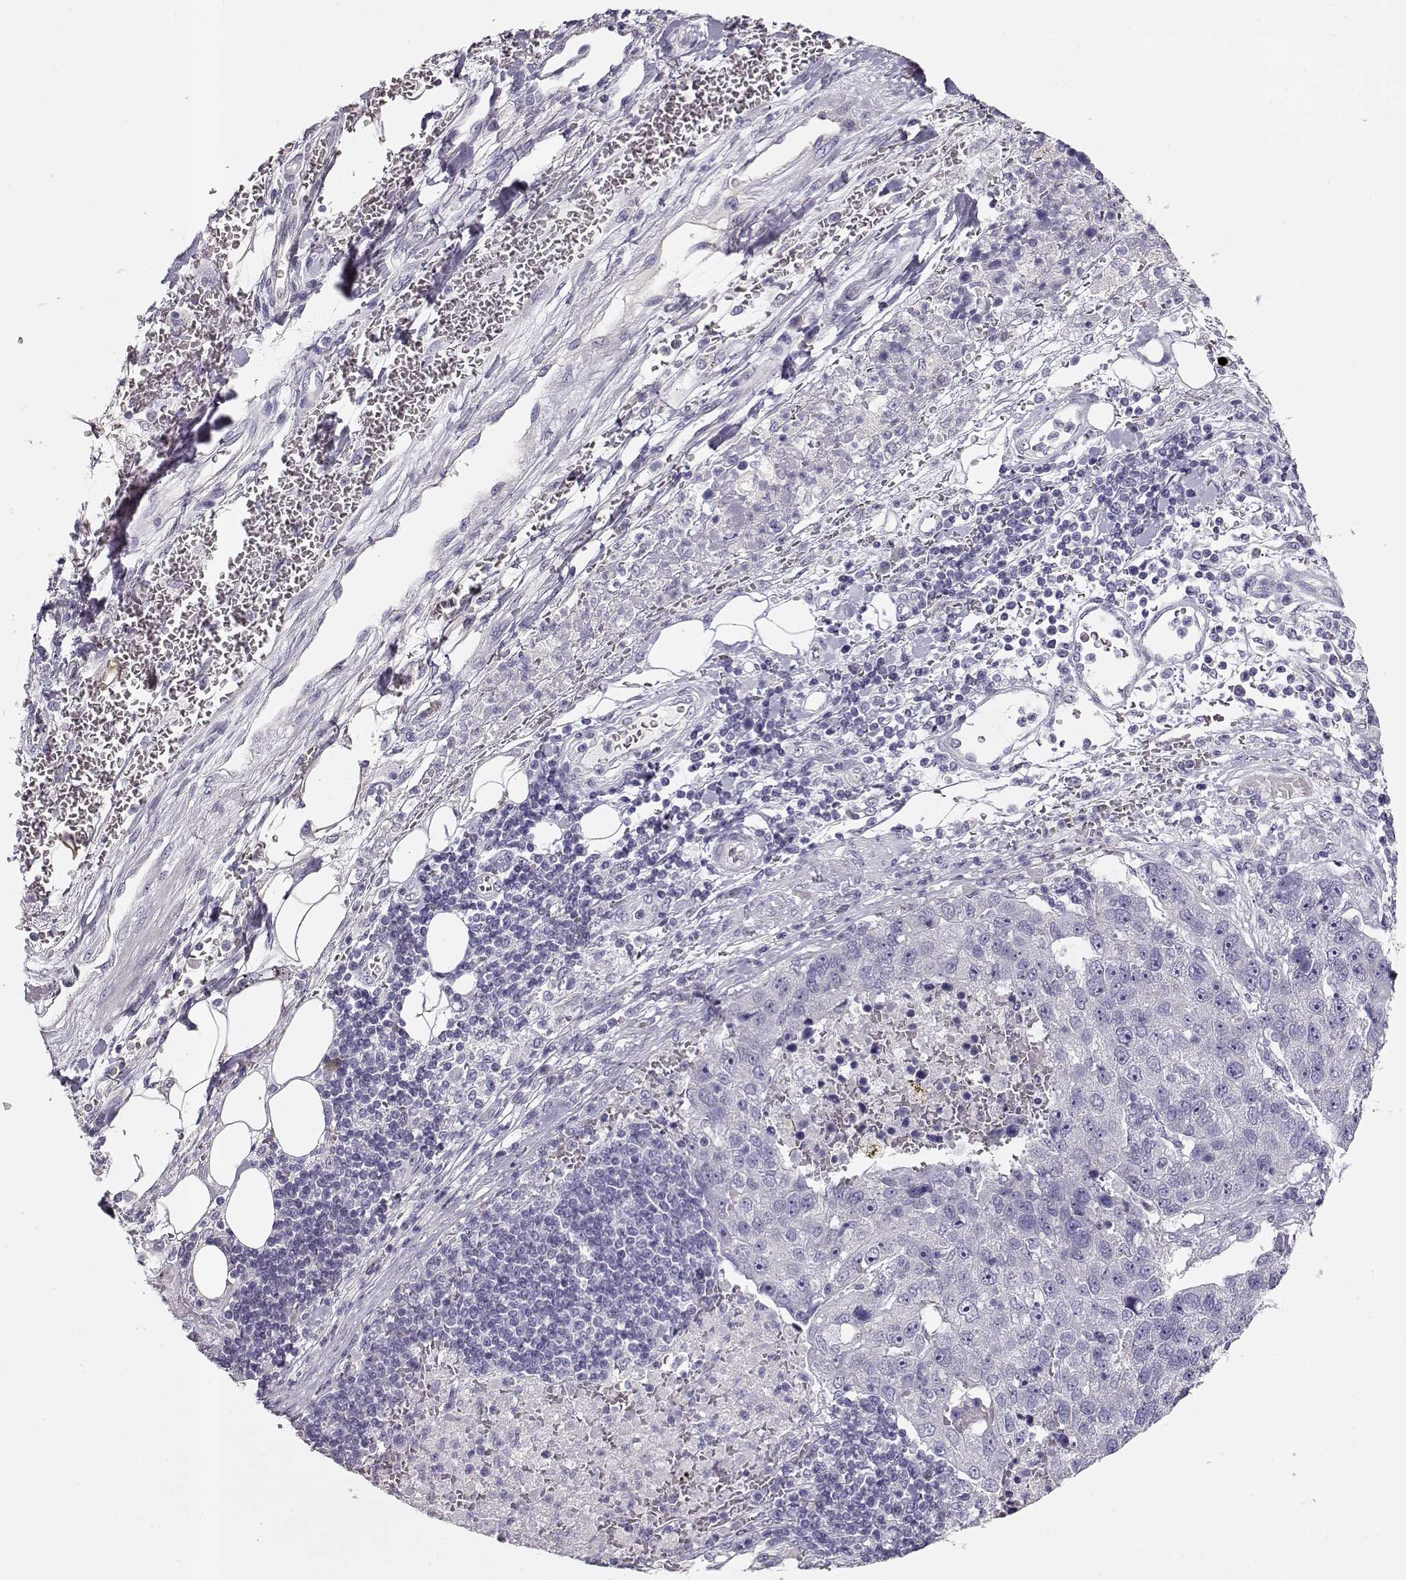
{"staining": {"intensity": "negative", "quantity": "none", "location": "none"}, "tissue": "pancreatic cancer", "cell_type": "Tumor cells", "image_type": "cancer", "snomed": [{"axis": "morphology", "description": "Adenocarcinoma, NOS"}, {"axis": "topography", "description": "Pancreas"}], "caption": "A high-resolution image shows immunohistochemistry staining of adenocarcinoma (pancreatic), which displays no significant staining in tumor cells.", "gene": "GLIPR1L2", "patient": {"sex": "female", "age": 61}}